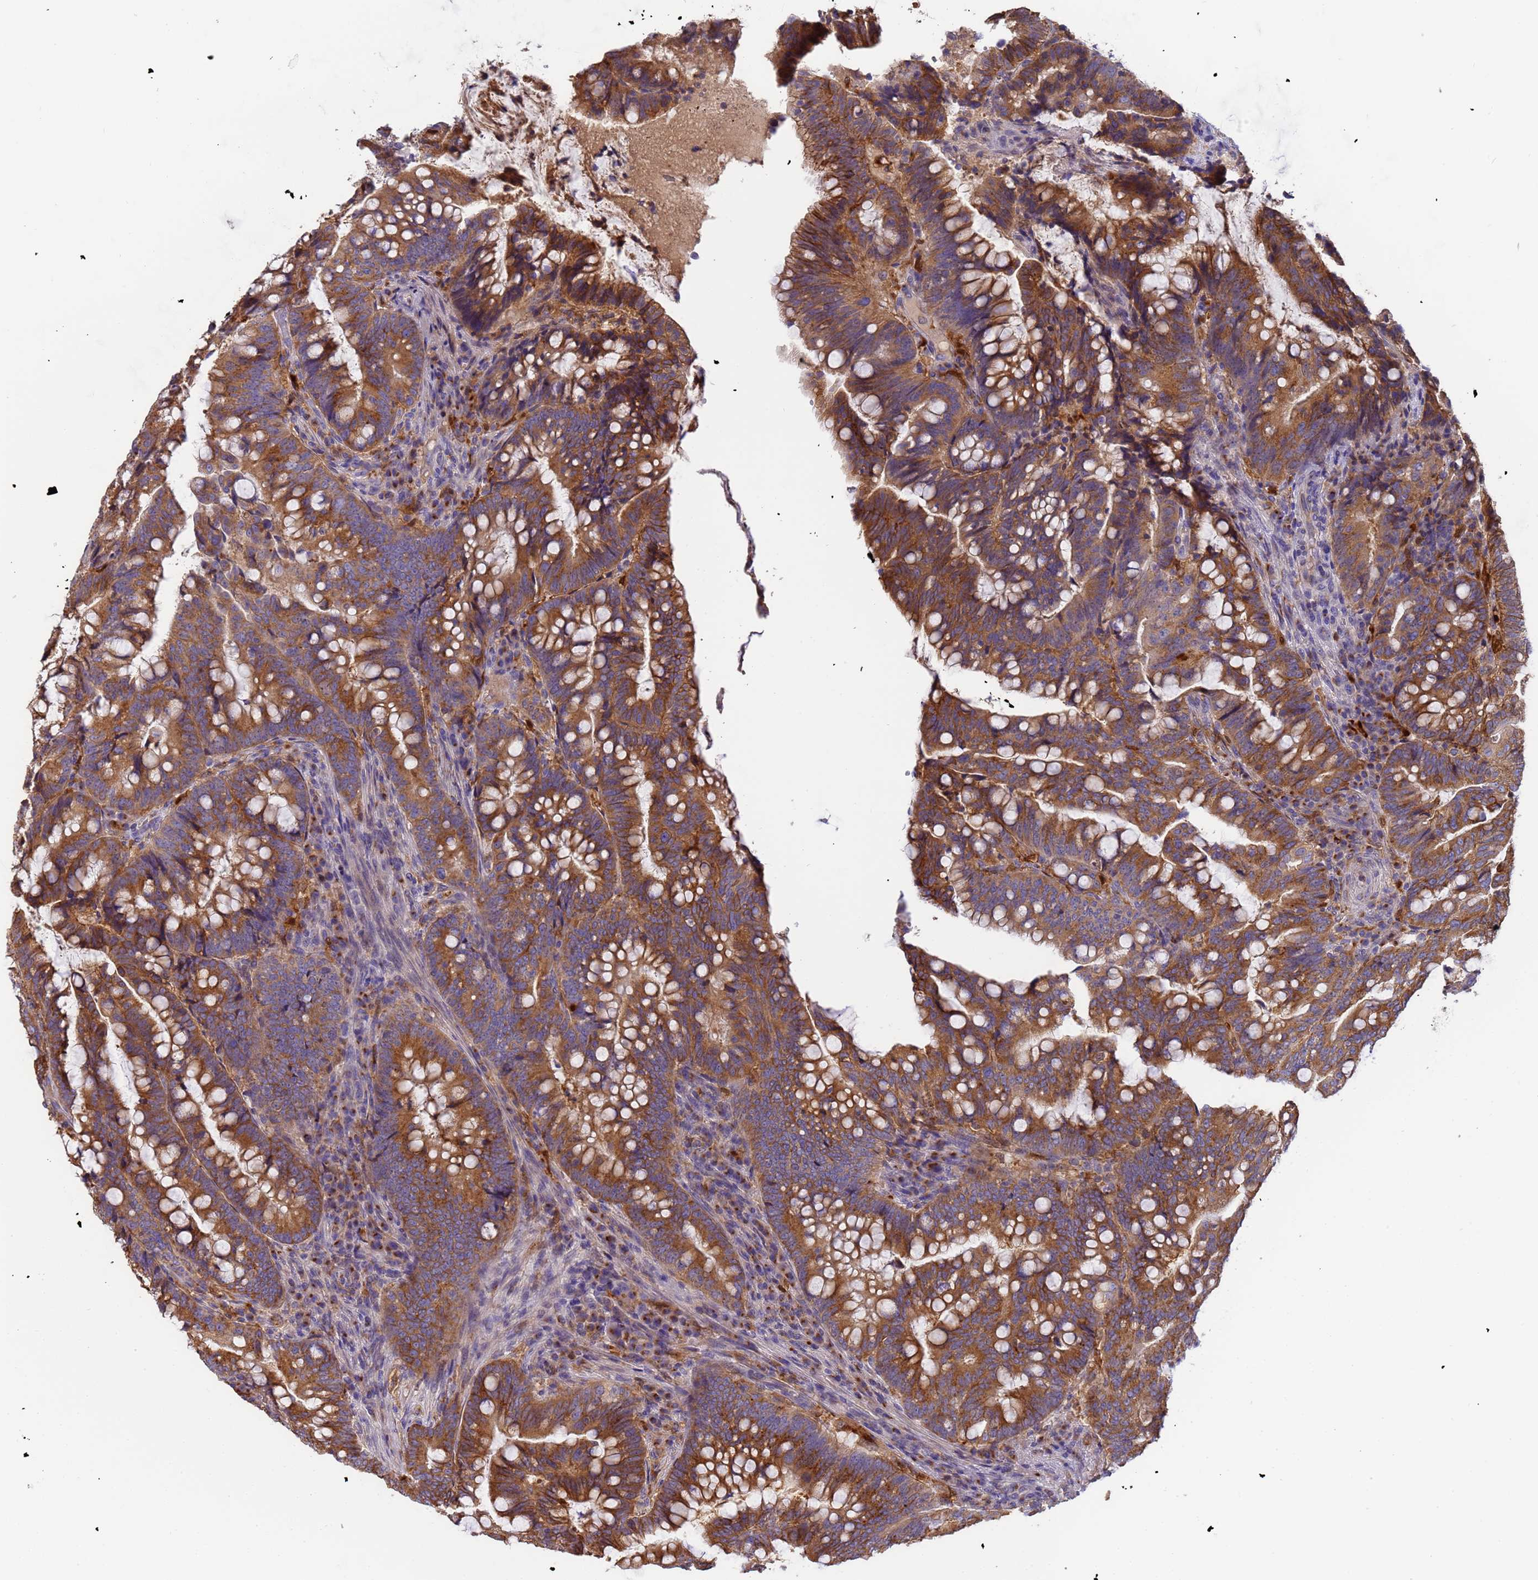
{"staining": {"intensity": "strong", "quantity": ">75%", "location": "cytoplasmic/membranous"}, "tissue": "colorectal cancer", "cell_type": "Tumor cells", "image_type": "cancer", "snomed": [{"axis": "morphology", "description": "Adenocarcinoma, NOS"}, {"axis": "topography", "description": "Colon"}], "caption": "DAB immunohistochemical staining of adenocarcinoma (colorectal) demonstrates strong cytoplasmic/membranous protein staining in approximately >75% of tumor cells.", "gene": "M6PR", "patient": {"sex": "female", "age": 66}}